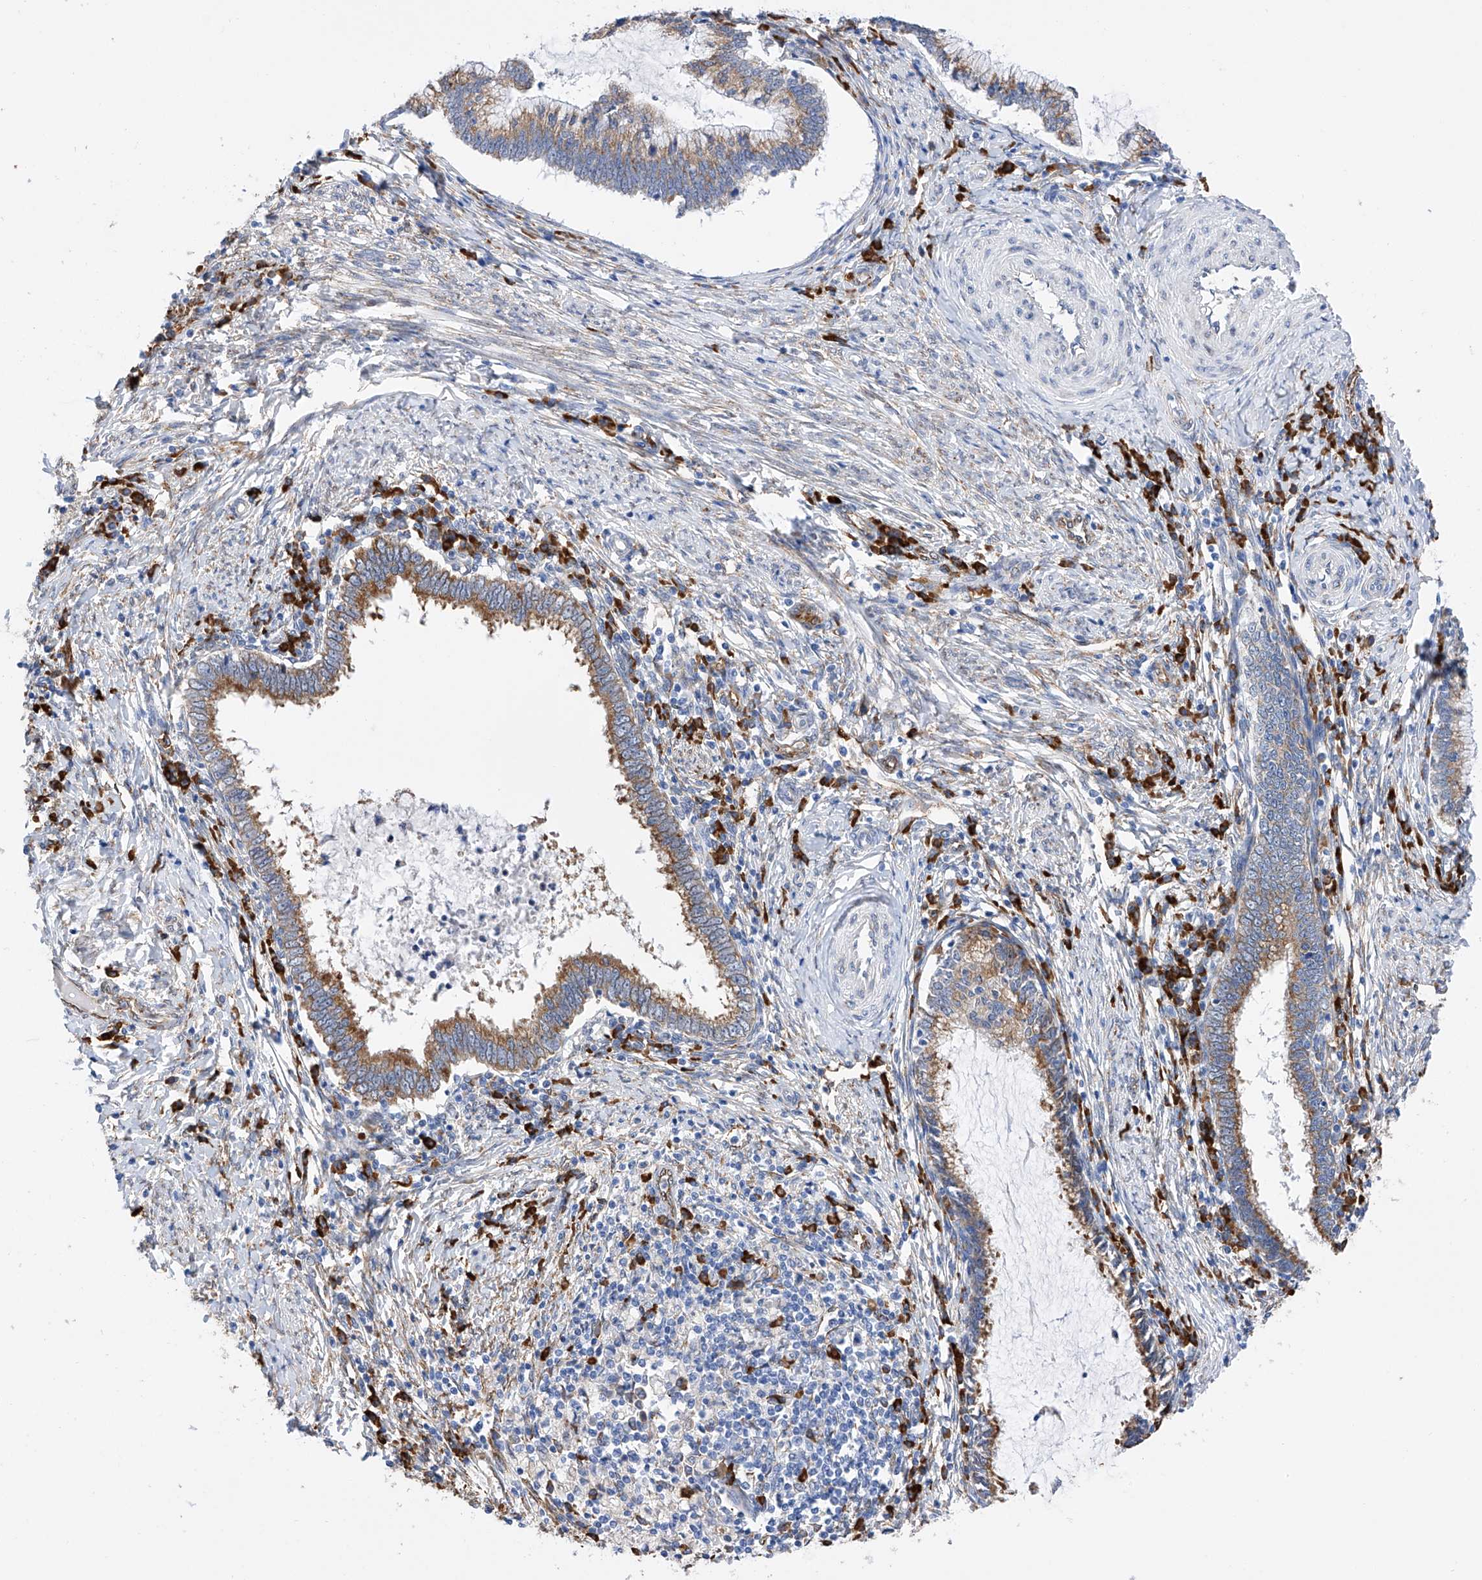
{"staining": {"intensity": "moderate", "quantity": ">75%", "location": "cytoplasmic/membranous"}, "tissue": "cervical cancer", "cell_type": "Tumor cells", "image_type": "cancer", "snomed": [{"axis": "morphology", "description": "Adenocarcinoma, NOS"}, {"axis": "topography", "description": "Cervix"}], "caption": "This micrograph exhibits immunohistochemistry (IHC) staining of adenocarcinoma (cervical), with medium moderate cytoplasmic/membranous expression in approximately >75% of tumor cells.", "gene": "PDIA5", "patient": {"sex": "female", "age": 36}}